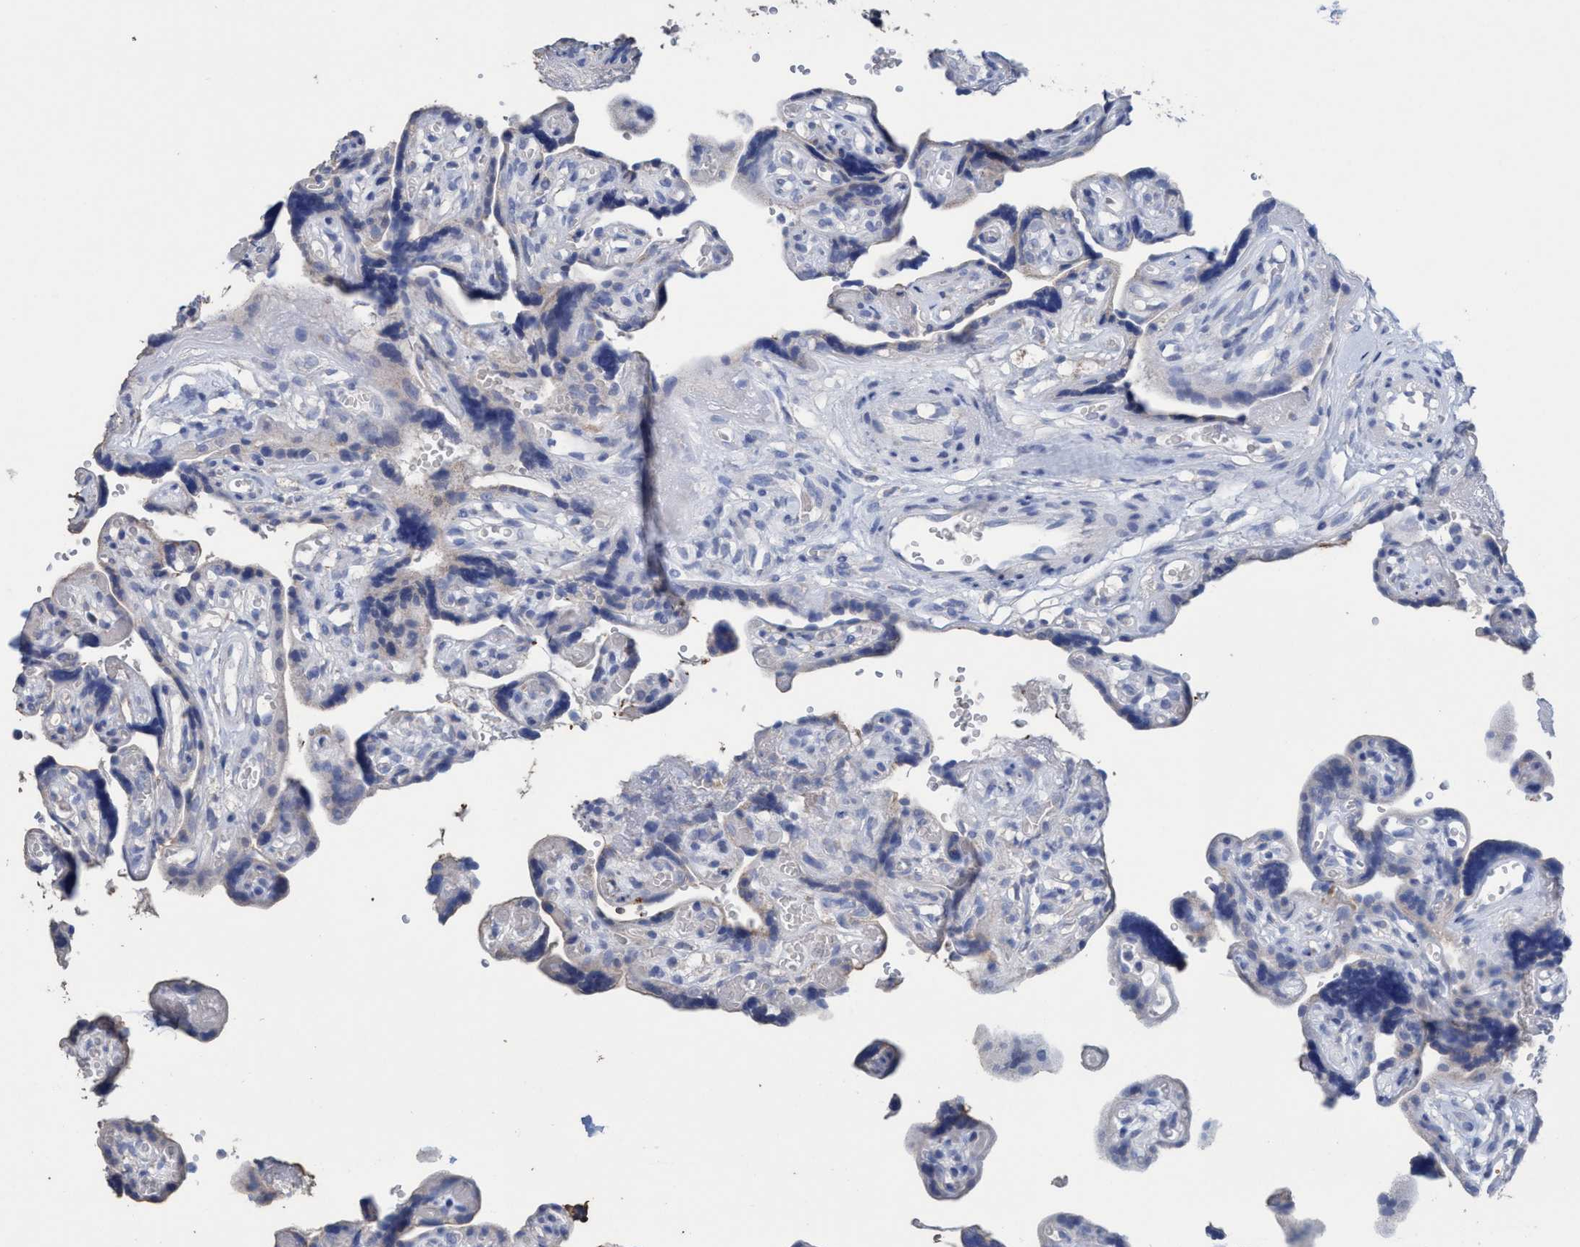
{"staining": {"intensity": "weak", "quantity": "<25%", "location": "cytoplasmic/membranous"}, "tissue": "placenta", "cell_type": "Trophoblastic cells", "image_type": "normal", "snomed": [{"axis": "morphology", "description": "Normal tissue, NOS"}, {"axis": "topography", "description": "Placenta"}], "caption": "Photomicrograph shows no significant protein staining in trophoblastic cells of benign placenta. (DAB immunohistochemistry visualized using brightfield microscopy, high magnification).", "gene": "RSAD1", "patient": {"sex": "female", "age": 30}}